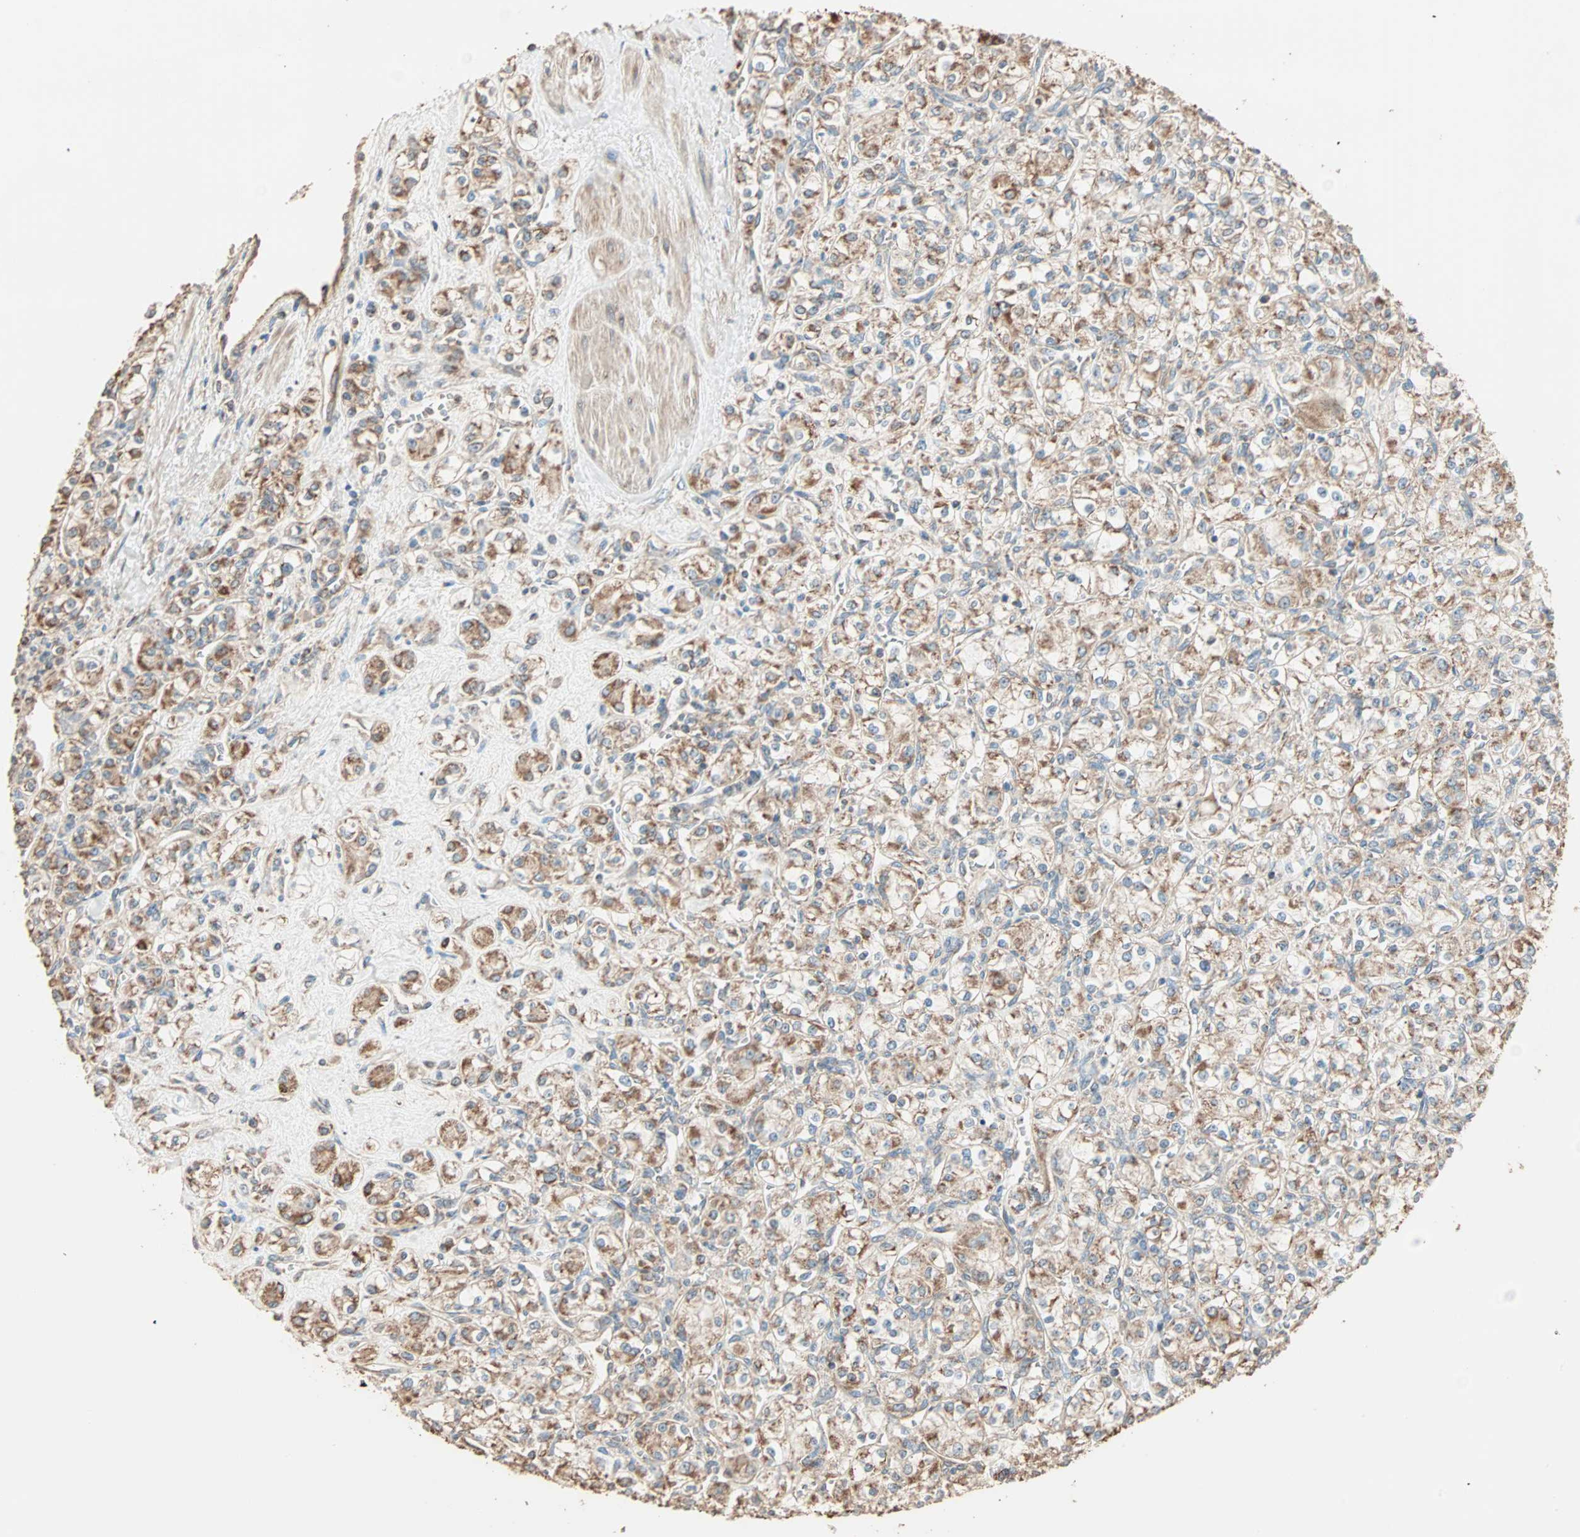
{"staining": {"intensity": "moderate", "quantity": ">75%", "location": "cytoplasmic/membranous"}, "tissue": "renal cancer", "cell_type": "Tumor cells", "image_type": "cancer", "snomed": [{"axis": "morphology", "description": "Adenocarcinoma, NOS"}, {"axis": "topography", "description": "Kidney"}], "caption": "DAB (3,3'-diaminobenzidine) immunohistochemical staining of renal cancer (adenocarcinoma) displays moderate cytoplasmic/membranous protein positivity in about >75% of tumor cells.", "gene": "EIF4G2", "patient": {"sex": "male", "age": 77}}